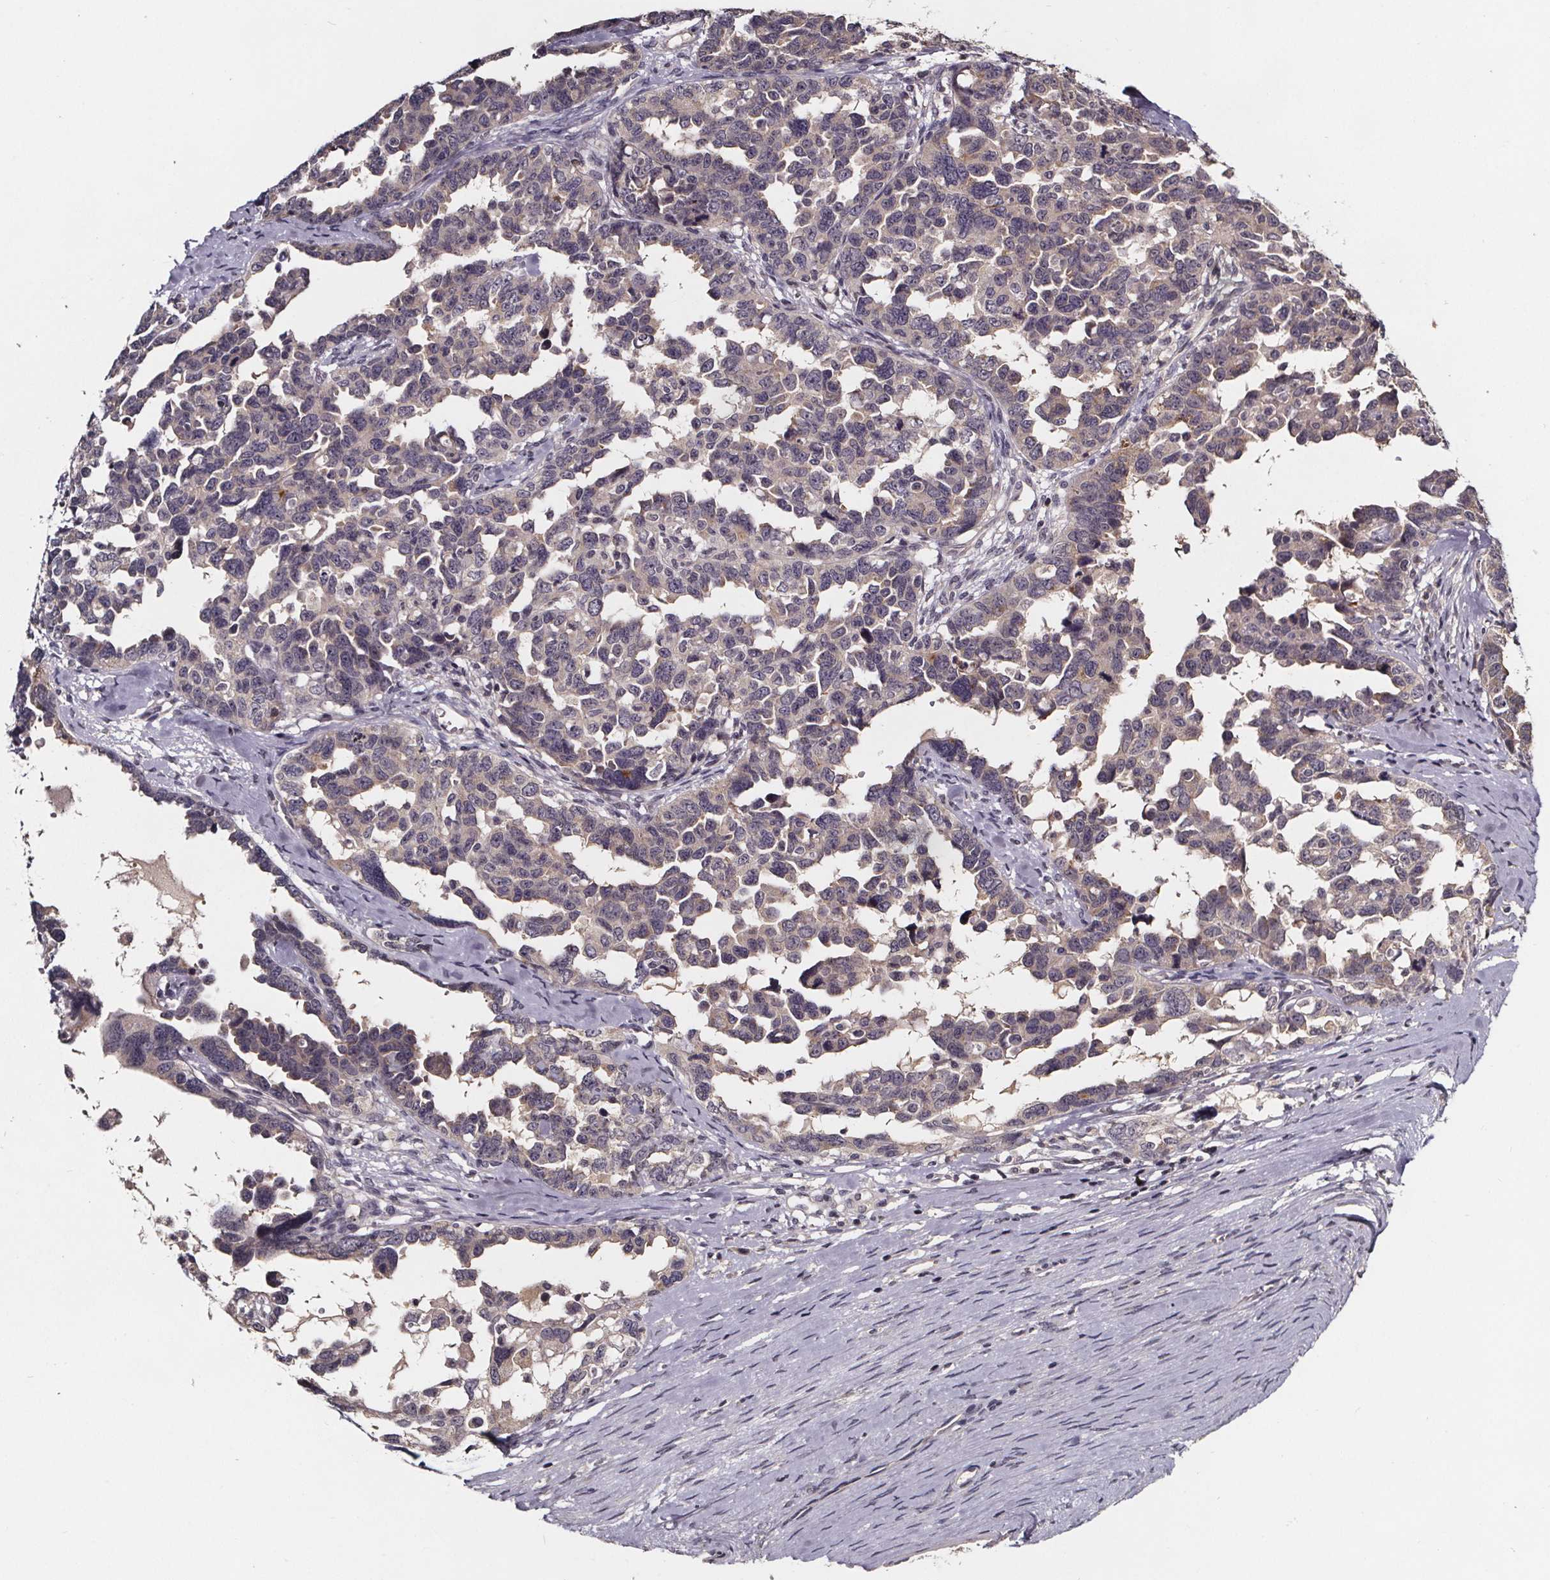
{"staining": {"intensity": "weak", "quantity": "<25%", "location": "cytoplasmic/membranous"}, "tissue": "ovarian cancer", "cell_type": "Tumor cells", "image_type": "cancer", "snomed": [{"axis": "morphology", "description": "Cystadenocarcinoma, serous, NOS"}, {"axis": "topography", "description": "Ovary"}], "caption": "Ovarian cancer was stained to show a protein in brown. There is no significant expression in tumor cells. Nuclei are stained in blue.", "gene": "SMIM1", "patient": {"sex": "female", "age": 69}}